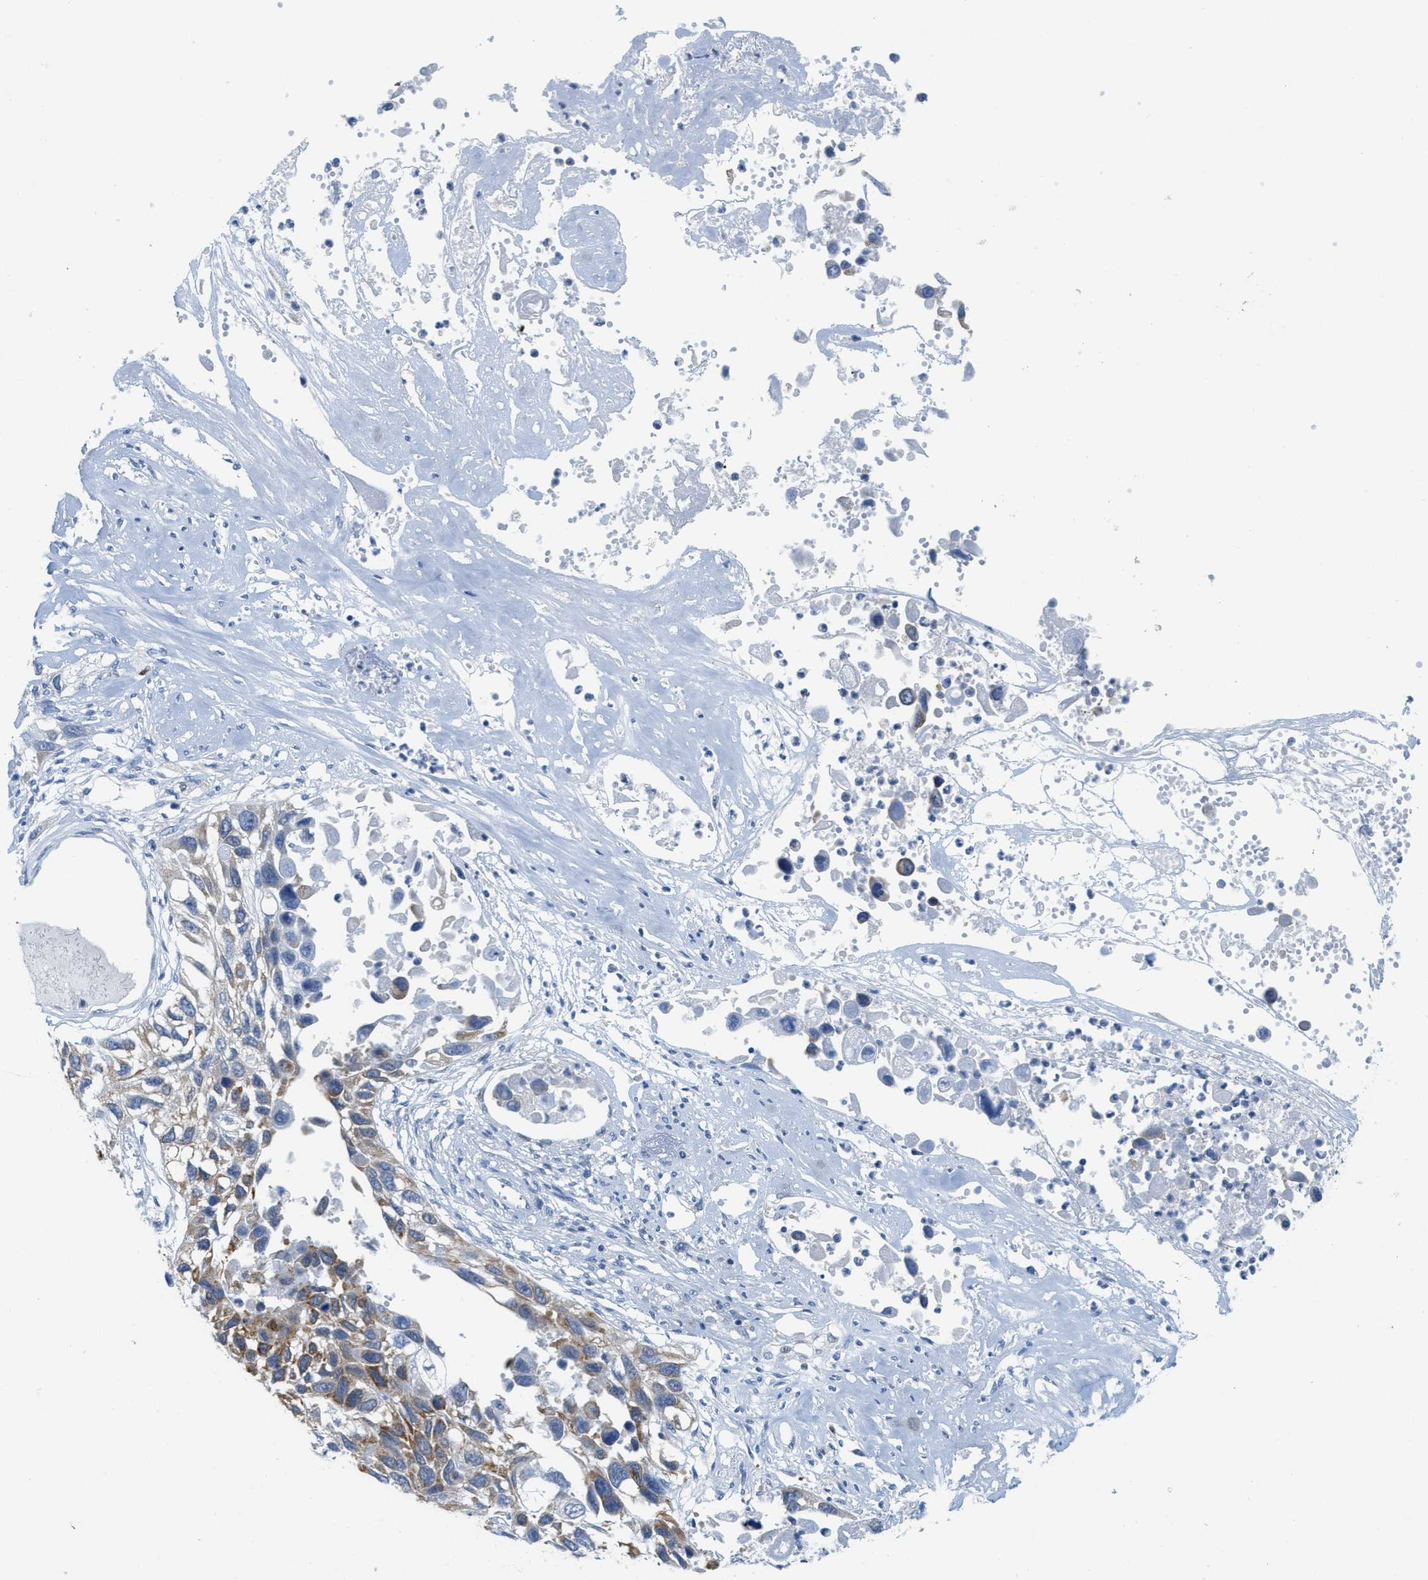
{"staining": {"intensity": "moderate", "quantity": "25%-75%", "location": "cytoplasmic/membranous"}, "tissue": "lung cancer", "cell_type": "Tumor cells", "image_type": "cancer", "snomed": [{"axis": "morphology", "description": "Squamous cell carcinoma, NOS"}, {"axis": "topography", "description": "Lung"}], "caption": "Lung cancer (squamous cell carcinoma) stained with a protein marker displays moderate staining in tumor cells.", "gene": "PTDSS1", "patient": {"sex": "male", "age": 71}}